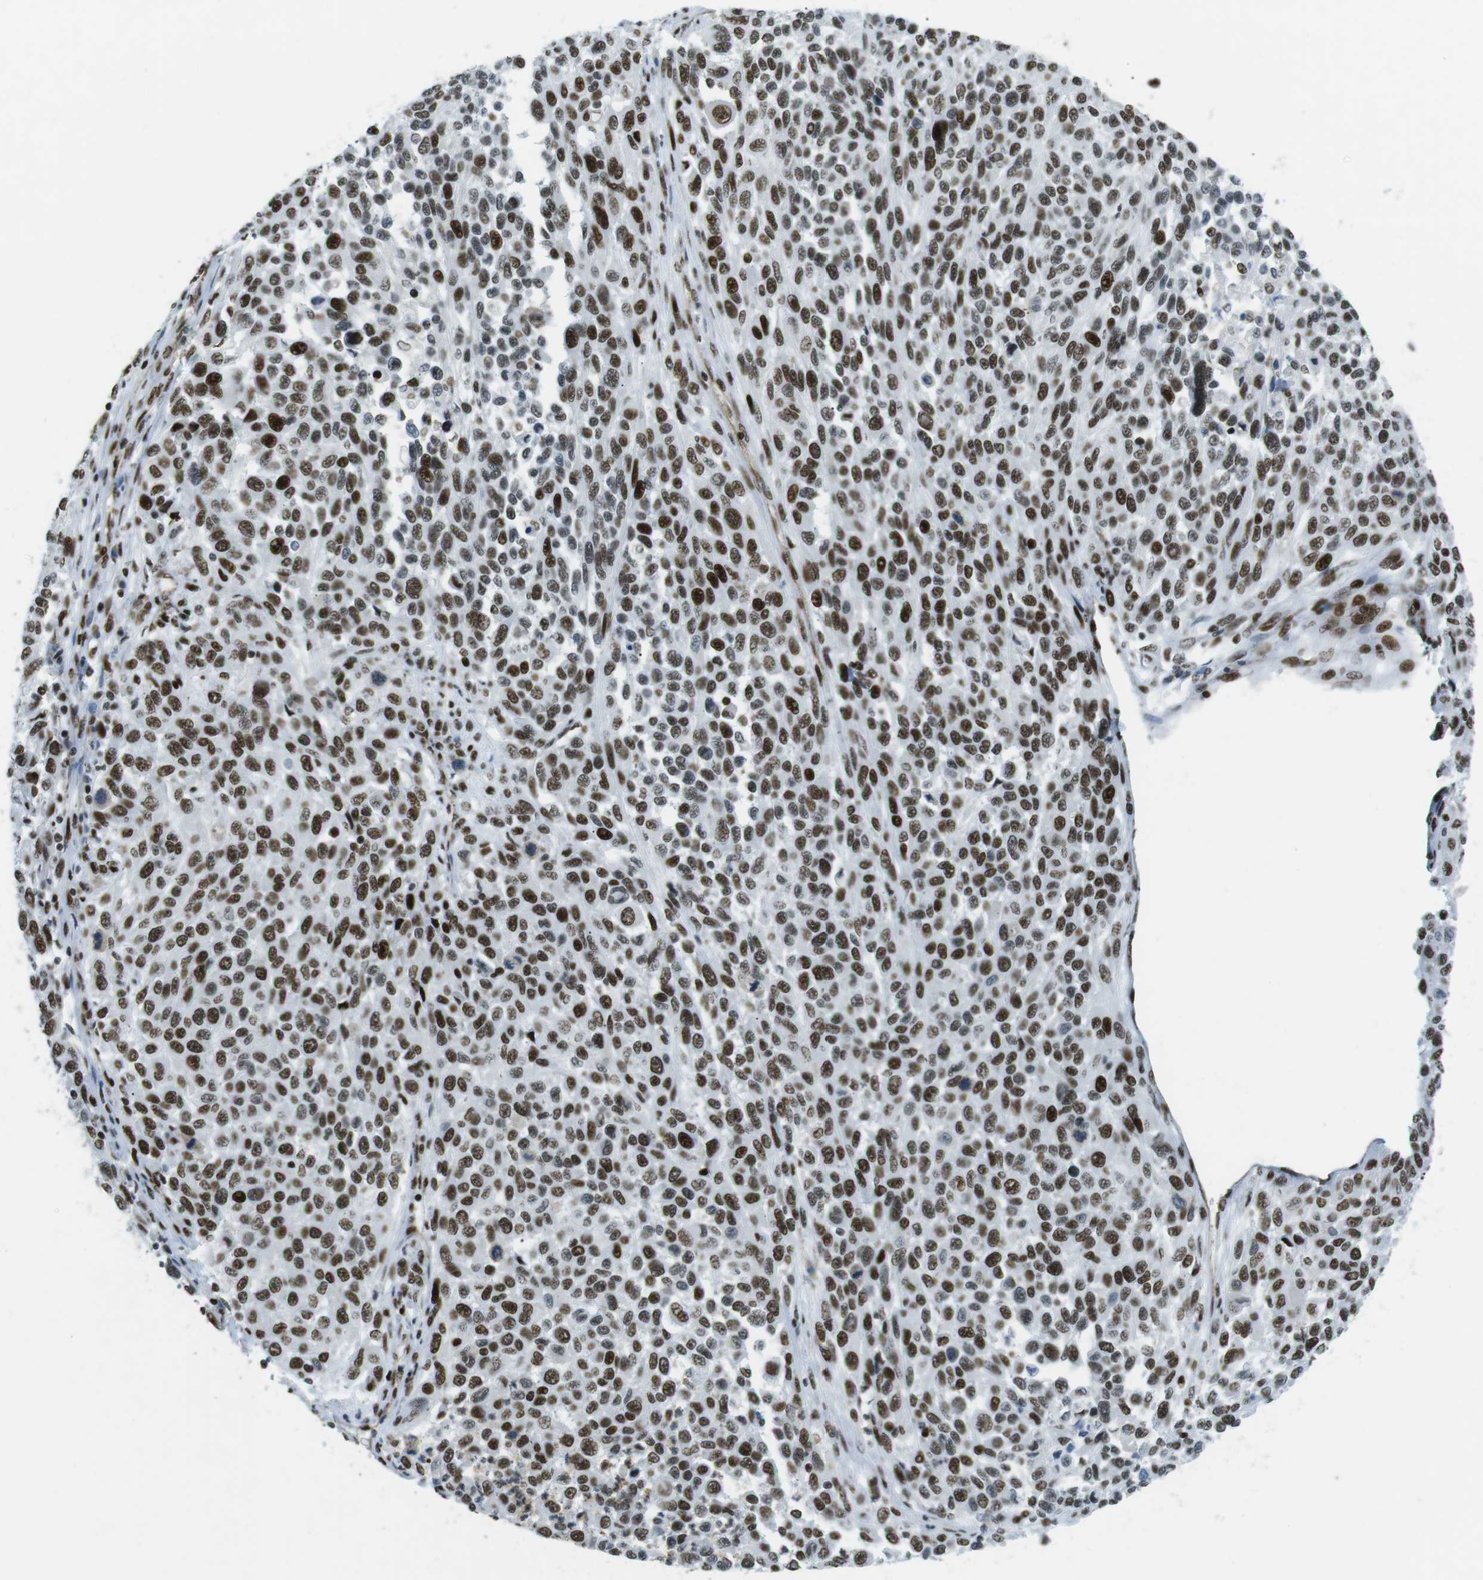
{"staining": {"intensity": "strong", "quantity": ">75%", "location": "nuclear"}, "tissue": "melanoma", "cell_type": "Tumor cells", "image_type": "cancer", "snomed": [{"axis": "morphology", "description": "Malignant melanoma, Metastatic site"}, {"axis": "topography", "description": "Lymph node"}], "caption": "Protein analysis of malignant melanoma (metastatic site) tissue demonstrates strong nuclear staining in approximately >75% of tumor cells. Using DAB (brown) and hematoxylin (blue) stains, captured at high magnification using brightfield microscopy.", "gene": "ARID1A", "patient": {"sex": "male", "age": 61}}